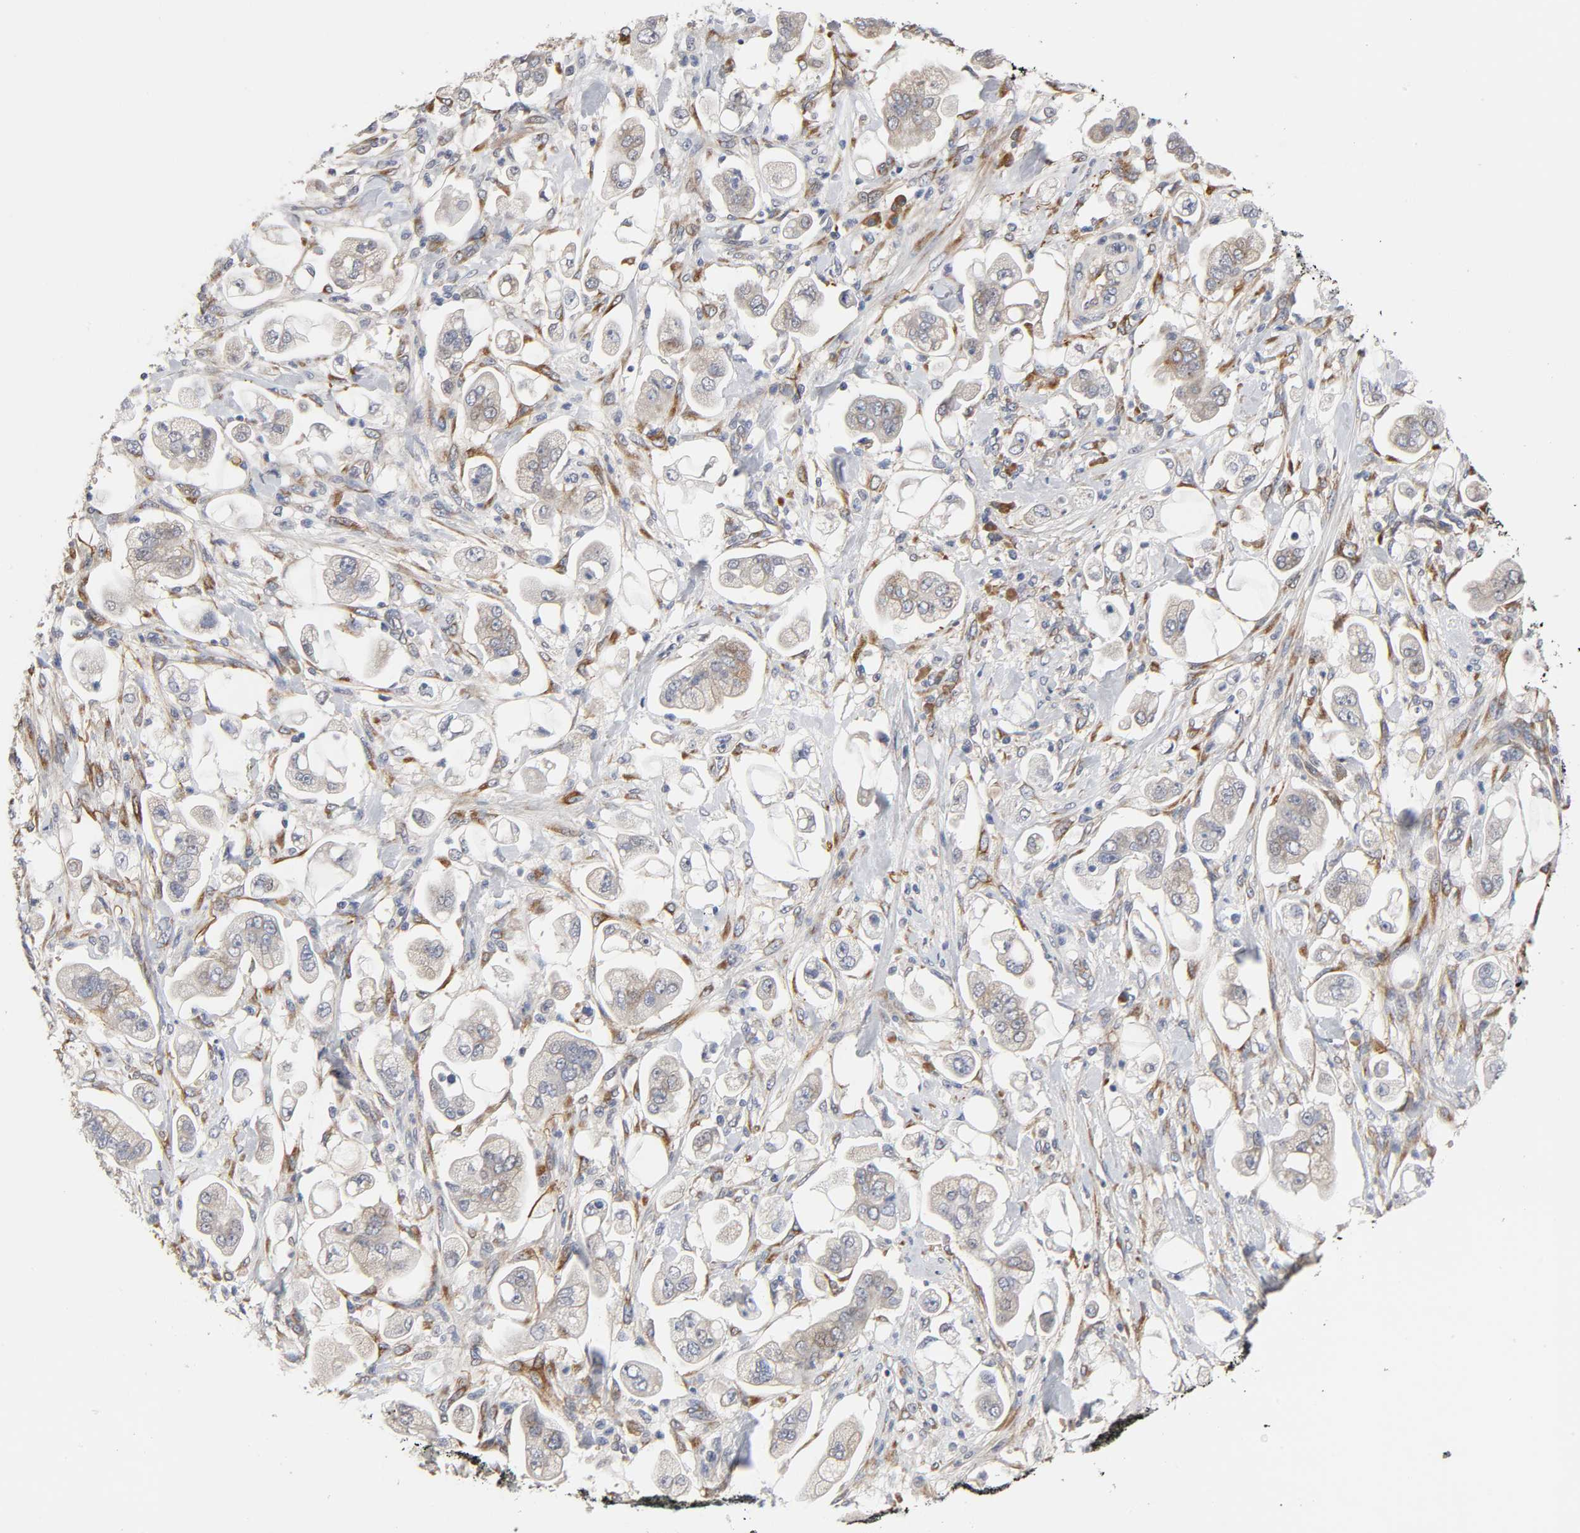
{"staining": {"intensity": "negative", "quantity": "none", "location": "none"}, "tissue": "stomach cancer", "cell_type": "Tumor cells", "image_type": "cancer", "snomed": [{"axis": "morphology", "description": "Adenocarcinoma, NOS"}, {"axis": "topography", "description": "Stomach"}], "caption": "Immunohistochemistry histopathology image of human stomach adenocarcinoma stained for a protein (brown), which demonstrates no positivity in tumor cells.", "gene": "HDLBP", "patient": {"sex": "male", "age": 62}}